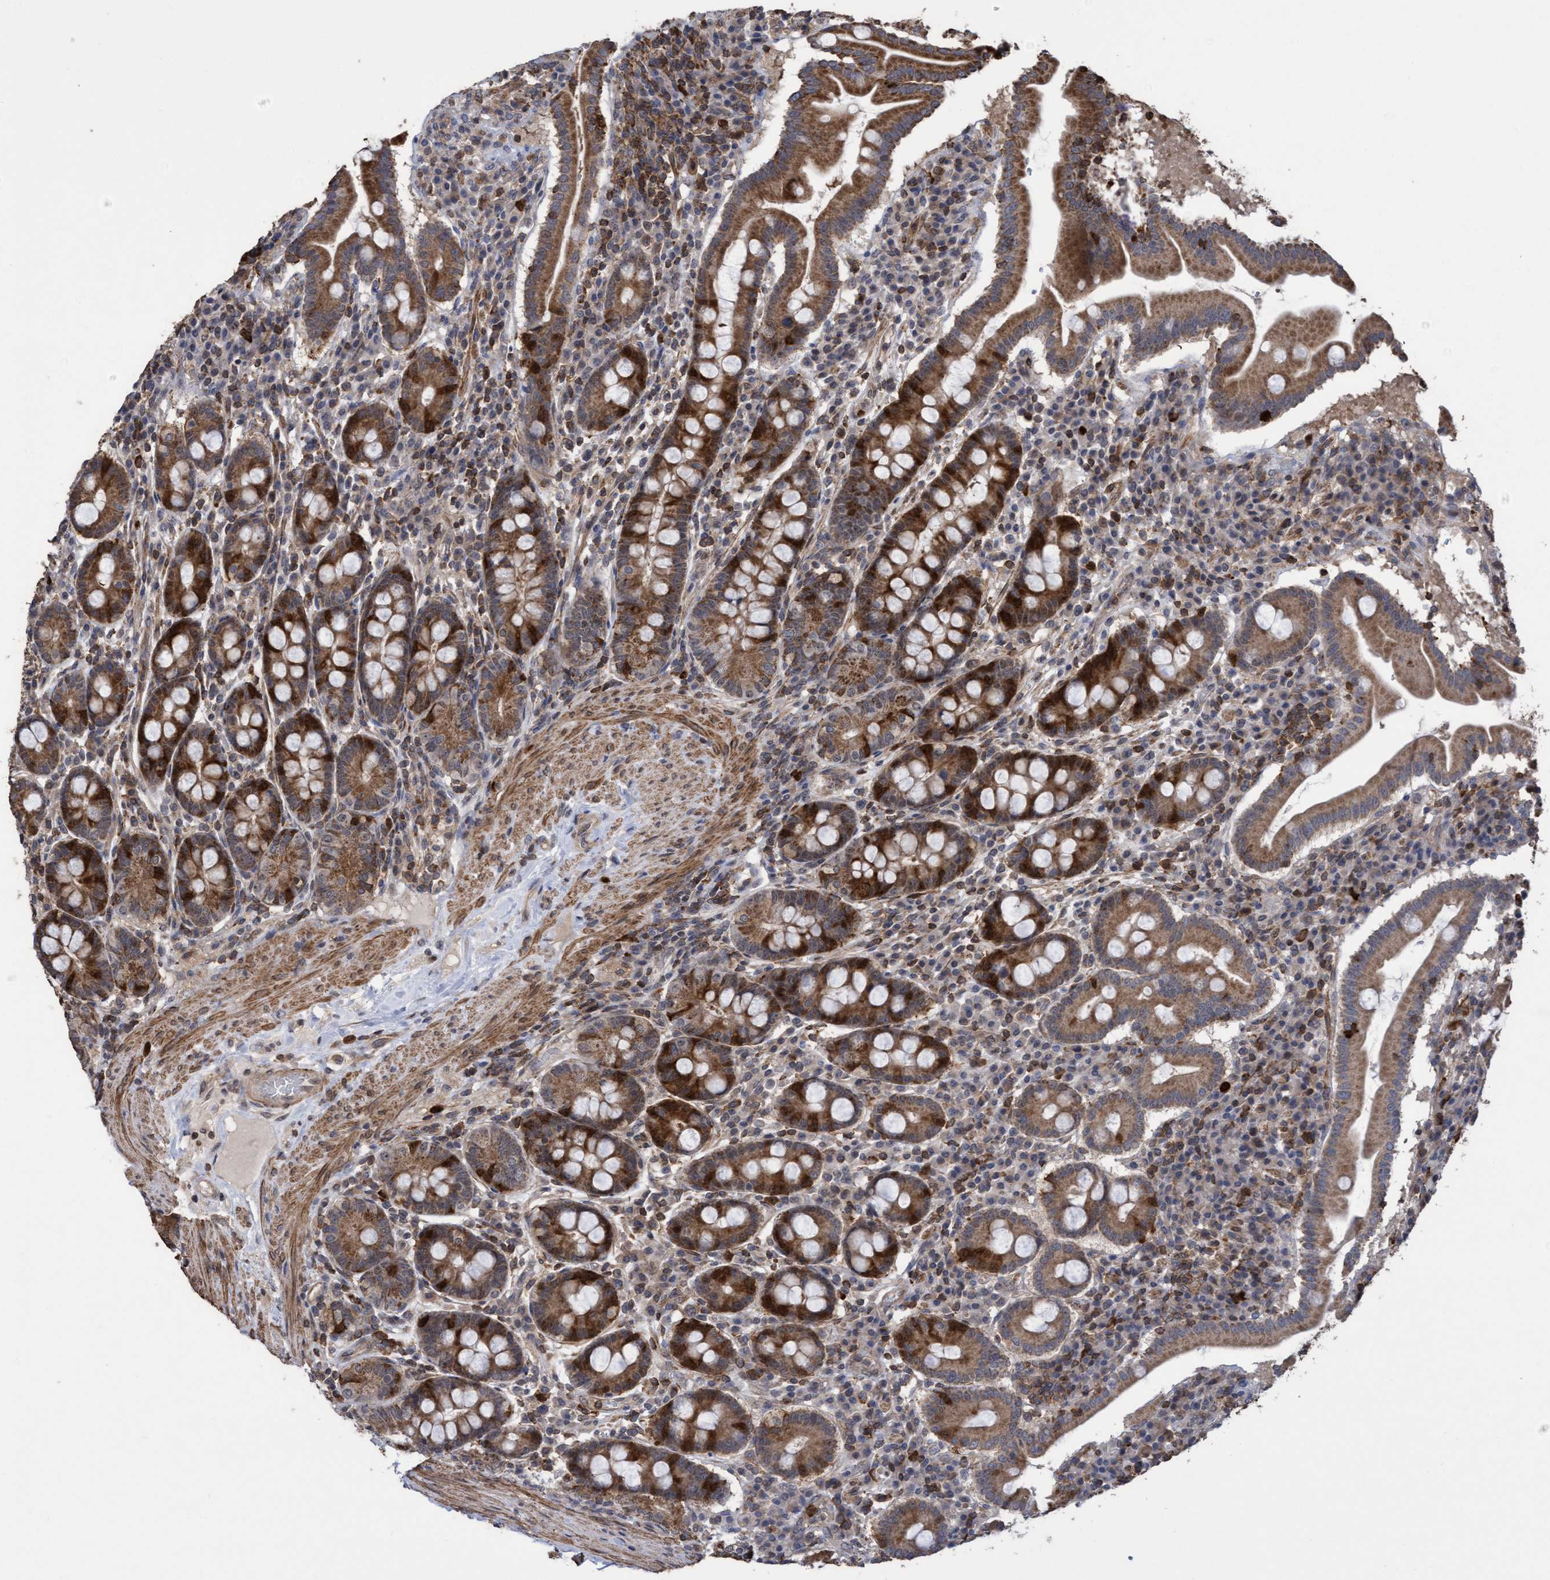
{"staining": {"intensity": "strong", "quantity": ">75%", "location": "cytoplasmic/membranous"}, "tissue": "duodenum", "cell_type": "Glandular cells", "image_type": "normal", "snomed": [{"axis": "morphology", "description": "Normal tissue, NOS"}, {"axis": "topography", "description": "Duodenum"}], "caption": "DAB (3,3'-diaminobenzidine) immunohistochemical staining of unremarkable duodenum reveals strong cytoplasmic/membranous protein staining in about >75% of glandular cells.", "gene": "SLBP", "patient": {"sex": "male", "age": 50}}